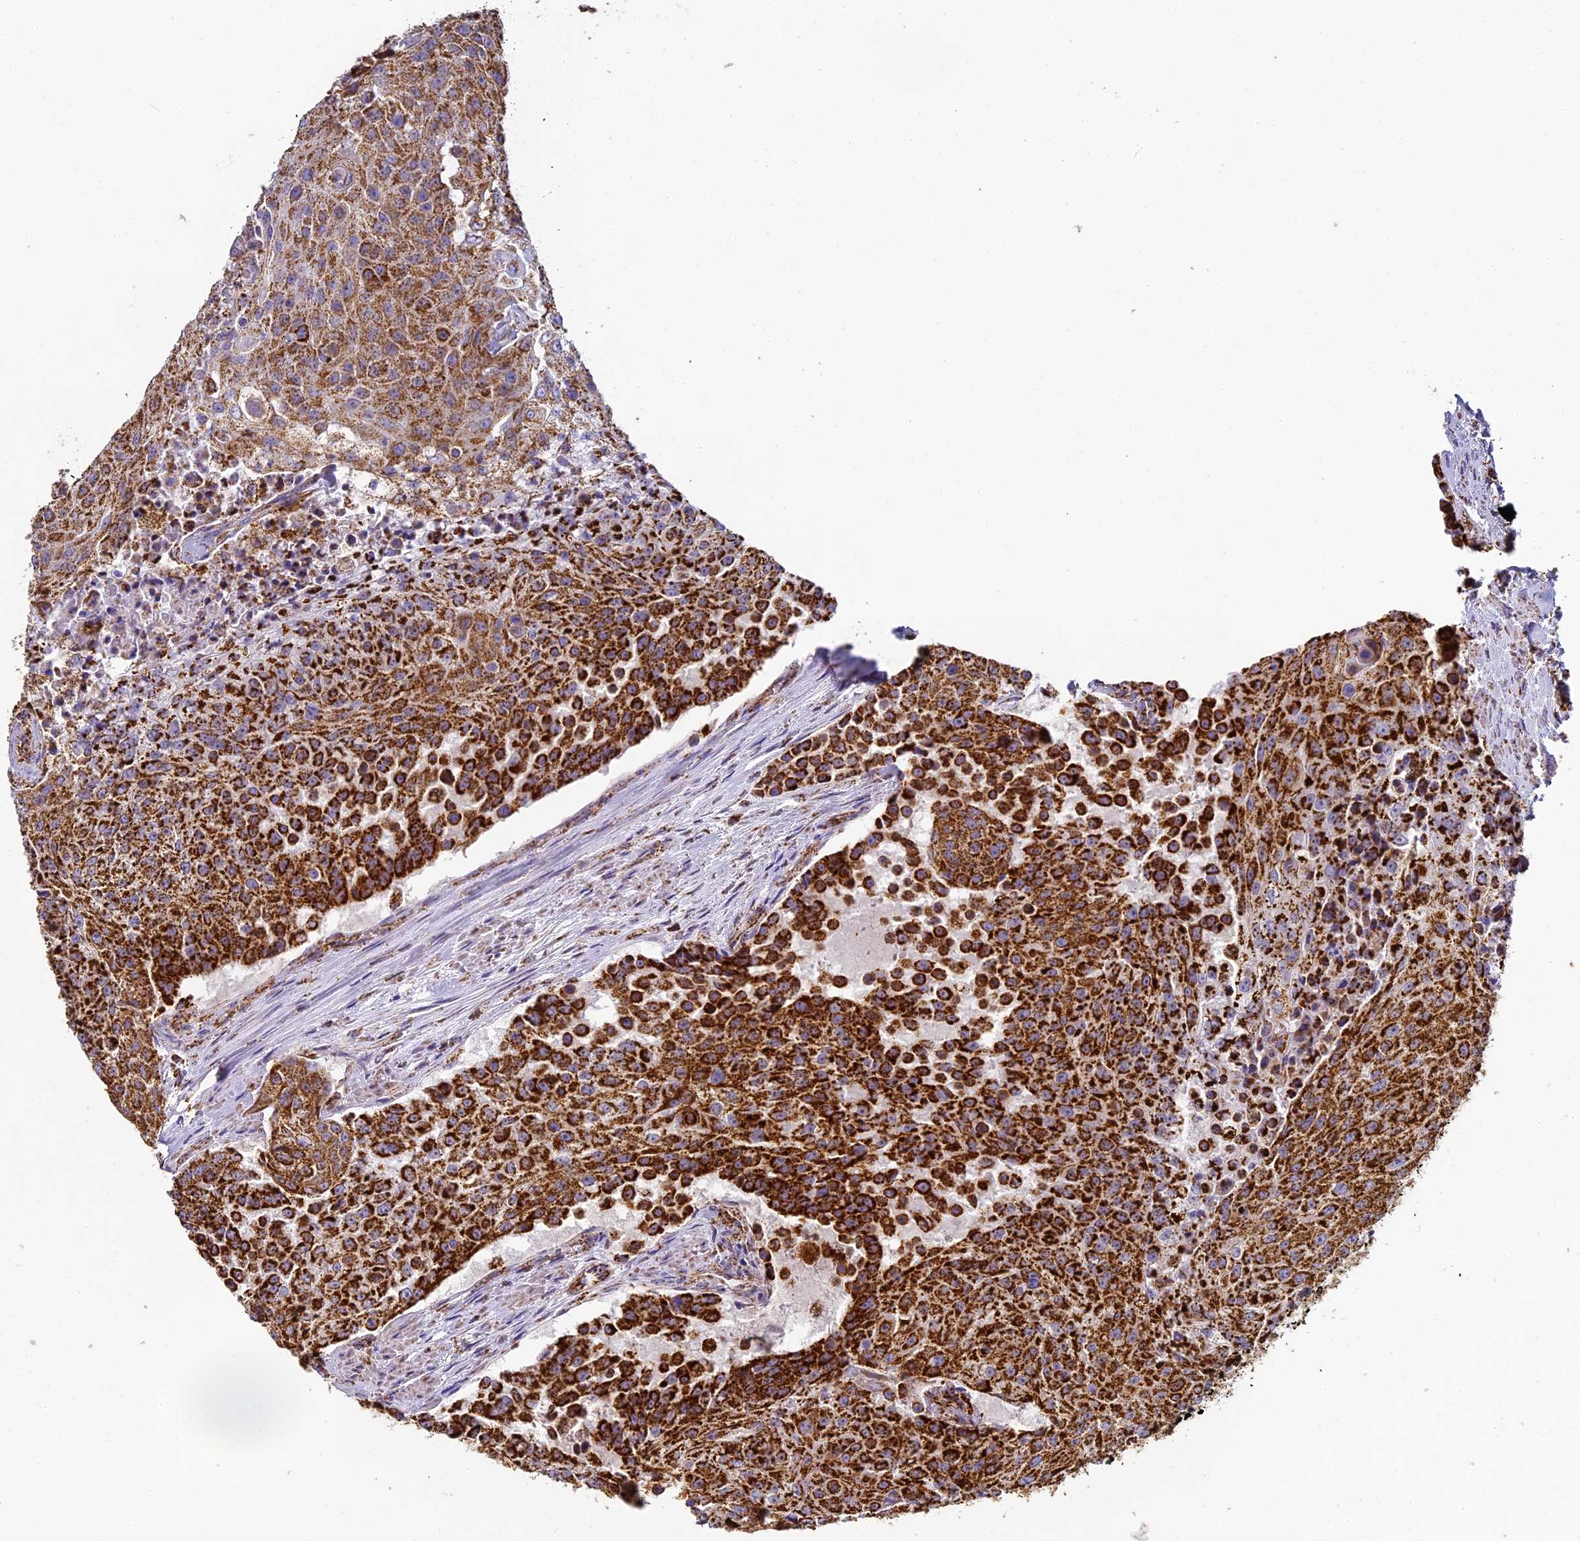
{"staining": {"intensity": "strong", "quantity": ">75%", "location": "cytoplasmic/membranous"}, "tissue": "urothelial cancer", "cell_type": "Tumor cells", "image_type": "cancer", "snomed": [{"axis": "morphology", "description": "Urothelial carcinoma, High grade"}, {"axis": "topography", "description": "Urinary bladder"}], "caption": "The immunohistochemical stain highlights strong cytoplasmic/membranous positivity in tumor cells of urothelial cancer tissue. (Stains: DAB (3,3'-diaminobenzidine) in brown, nuclei in blue, Microscopy: brightfield microscopy at high magnification).", "gene": "STK17A", "patient": {"sex": "female", "age": 63}}